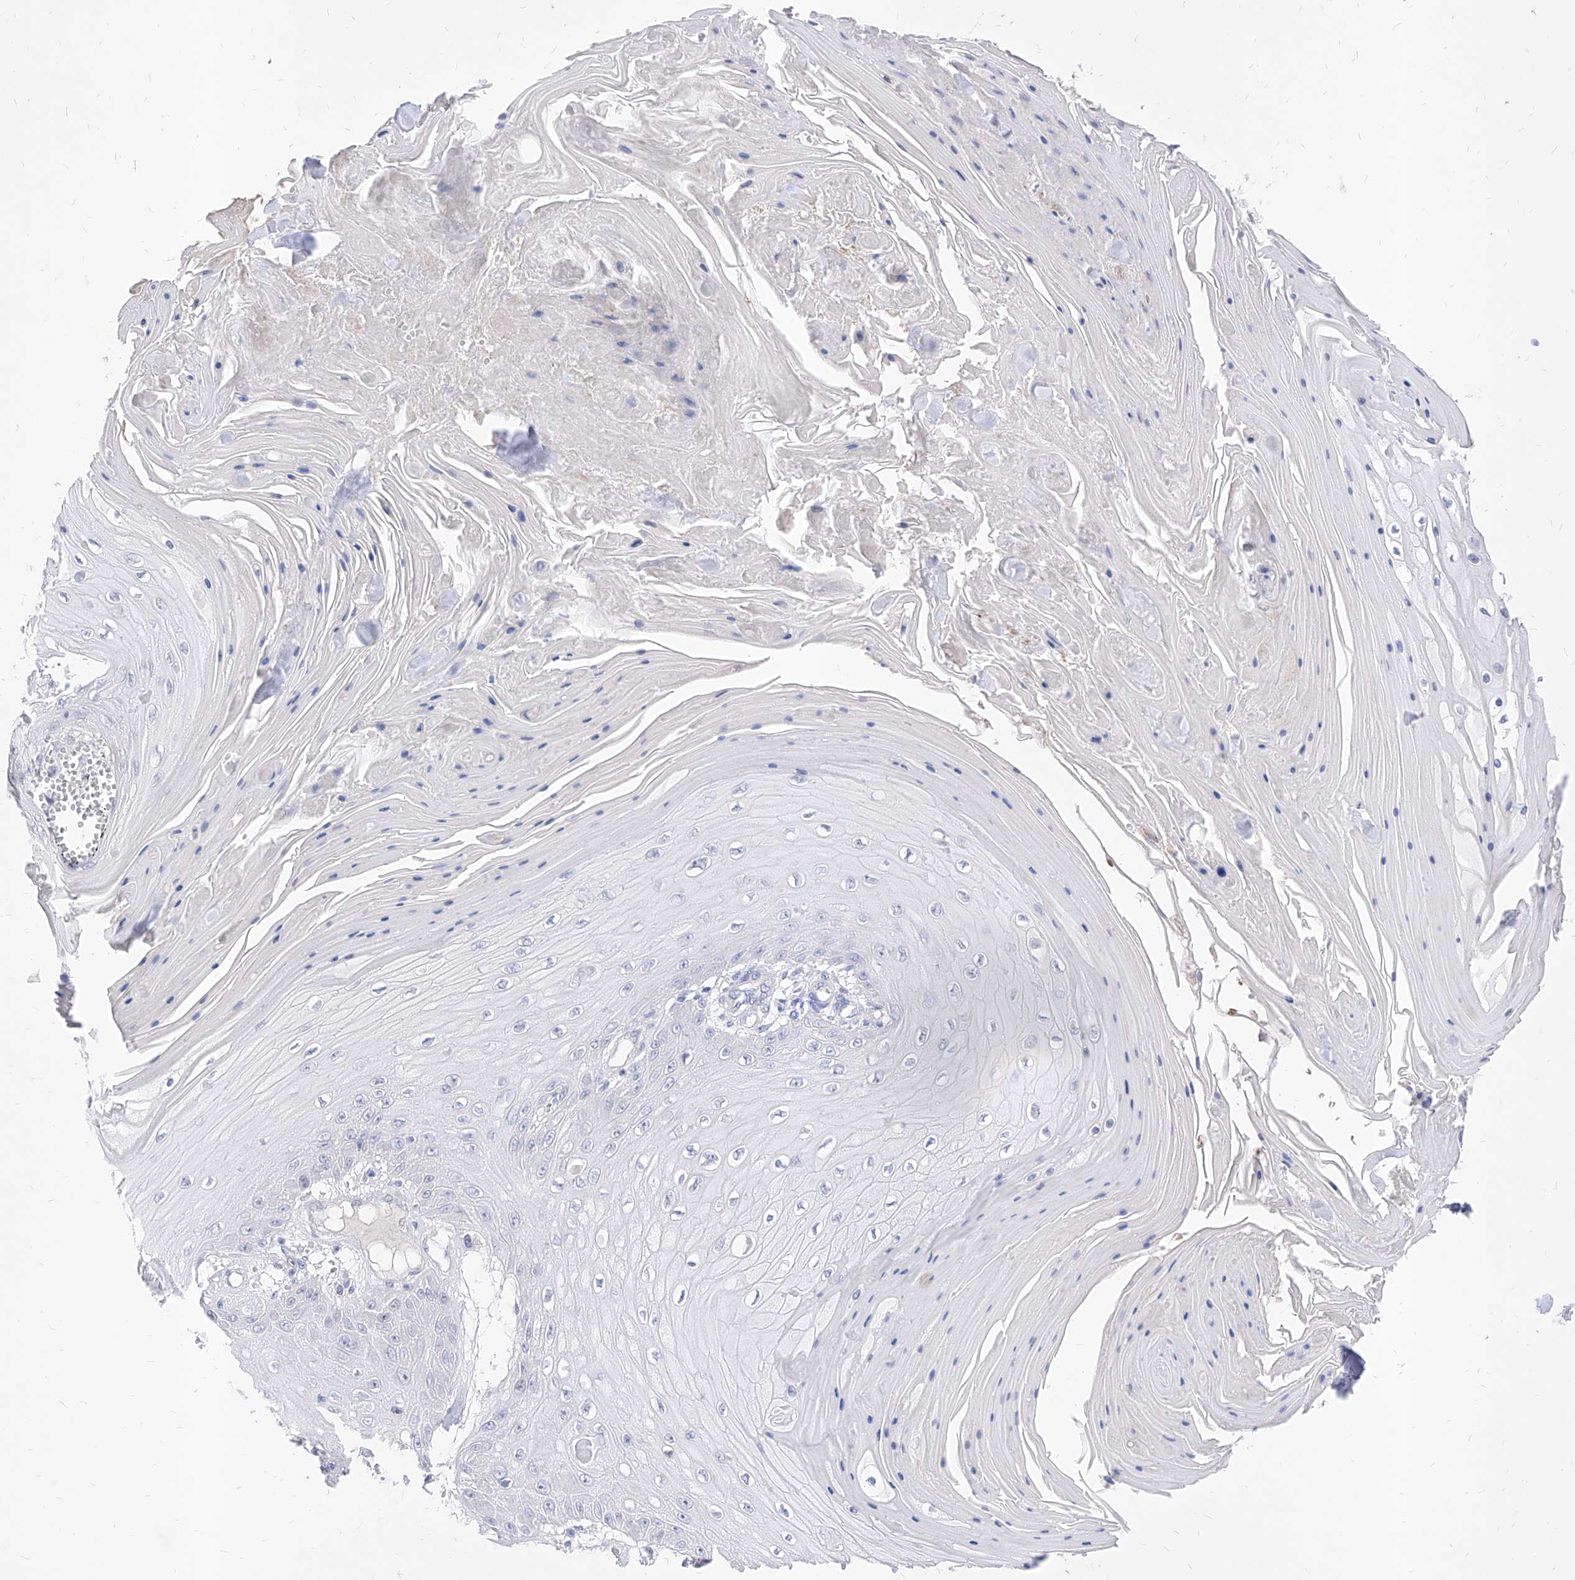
{"staining": {"intensity": "negative", "quantity": "none", "location": "none"}, "tissue": "skin cancer", "cell_type": "Tumor cells", "image_type": "cancer", "snomed": [{"axis": "morphology", "description": "Squamous cell carcinoma, NOS"}, {"axis": "topography", "description": "Skin"}], "caption": "Tumor cells are negative for protein expression in human skin squamous cell carcinoma.", "gene": "VAX1", "patient": {"sex": "male", "age": 74}}